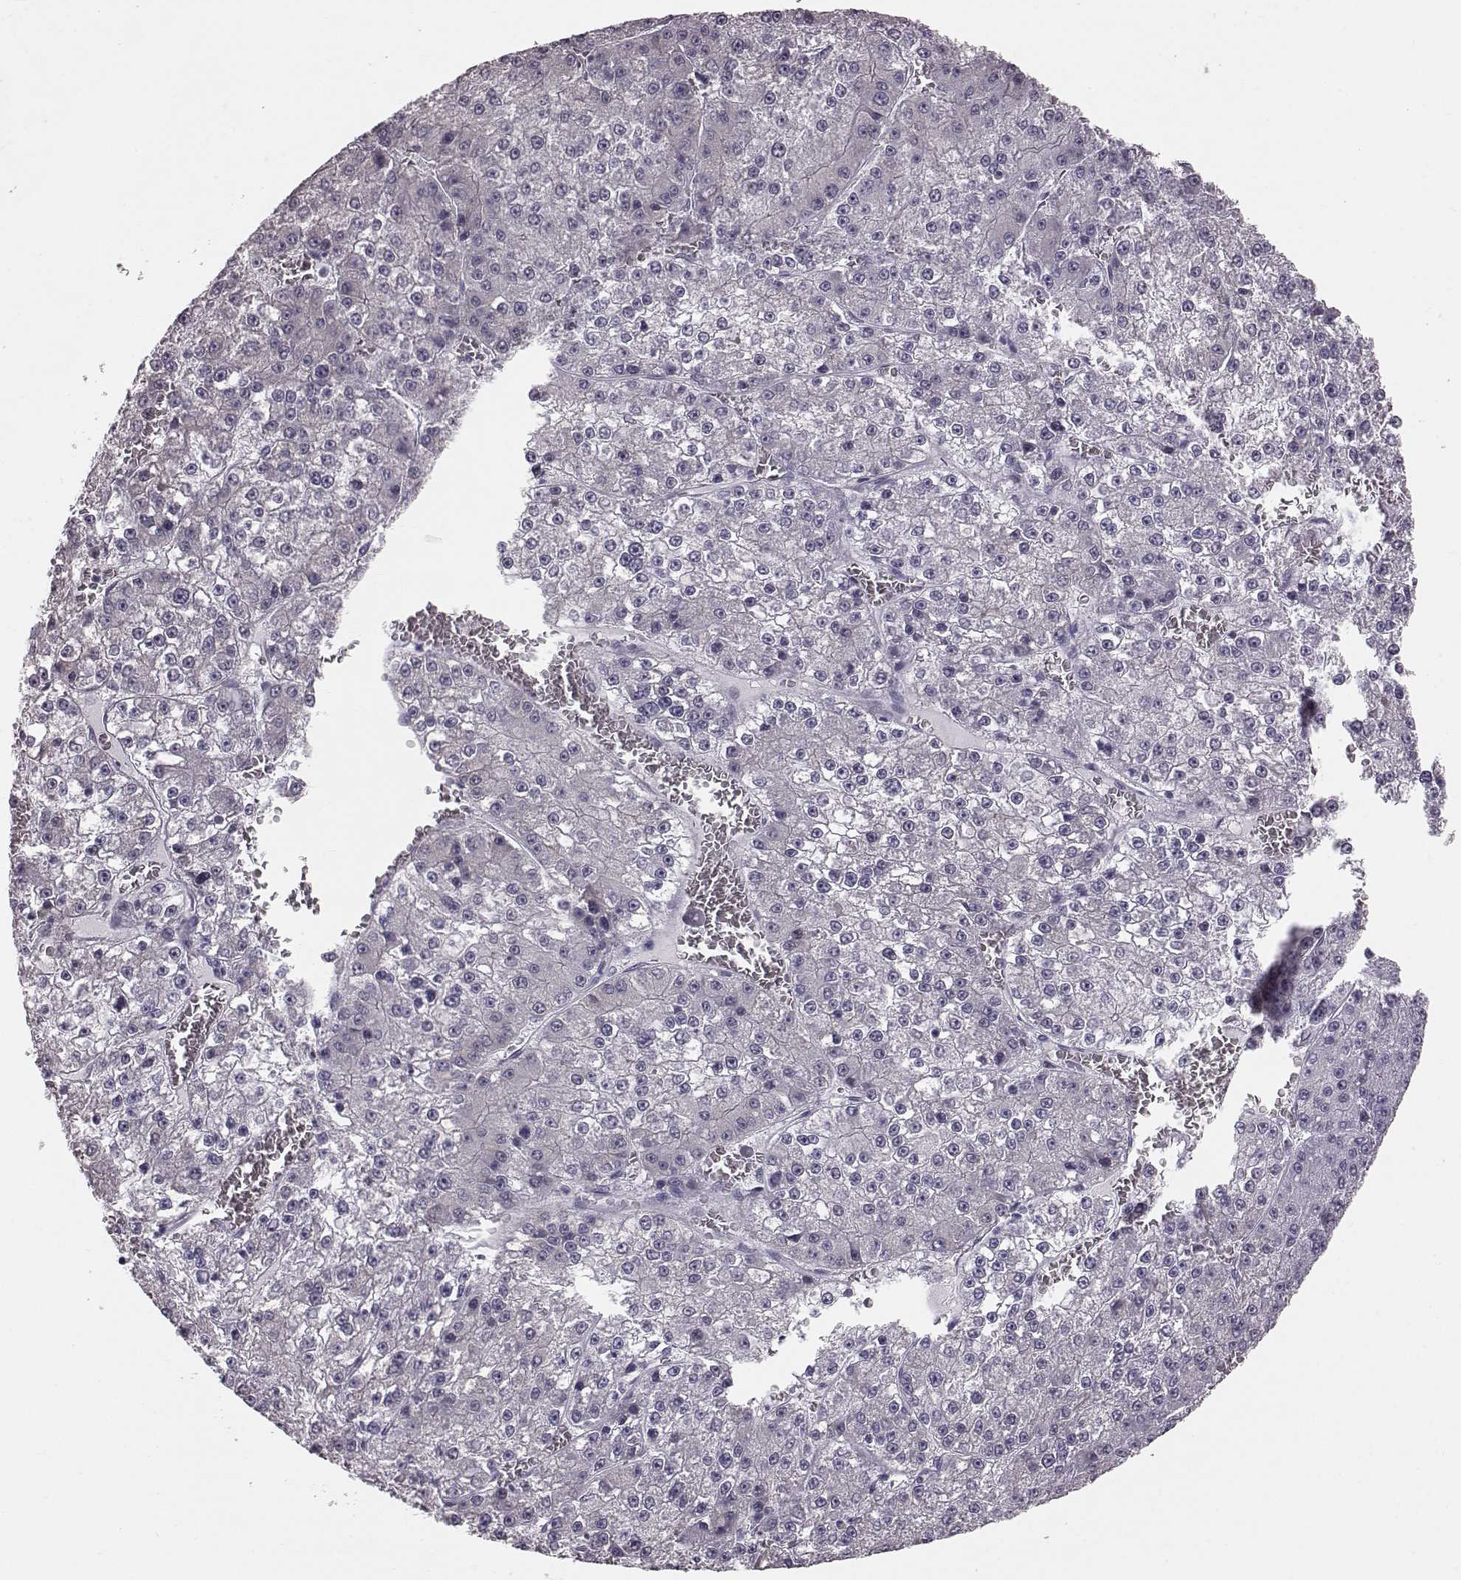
{"staining": {"intensity": "negative", "quantity": "none", "location": "none"}, "tissue": "liver cancer", "cell_type": "Tumor cells", "image_type": "cancer", "snomed": [{"axis": "morphology", "description": "Carcinoma, Hepatocellular, NOS"}, {"axis": "topography", "description": "Liver"}], "caption": "Immunohistochemistry (IHC) histopathology image of human liver cancer stained for a protein (brown), which exhibits no expression in tumor cells.", "gene": "TCHHL1", "patient": {"sex": "female", "age": 73}}